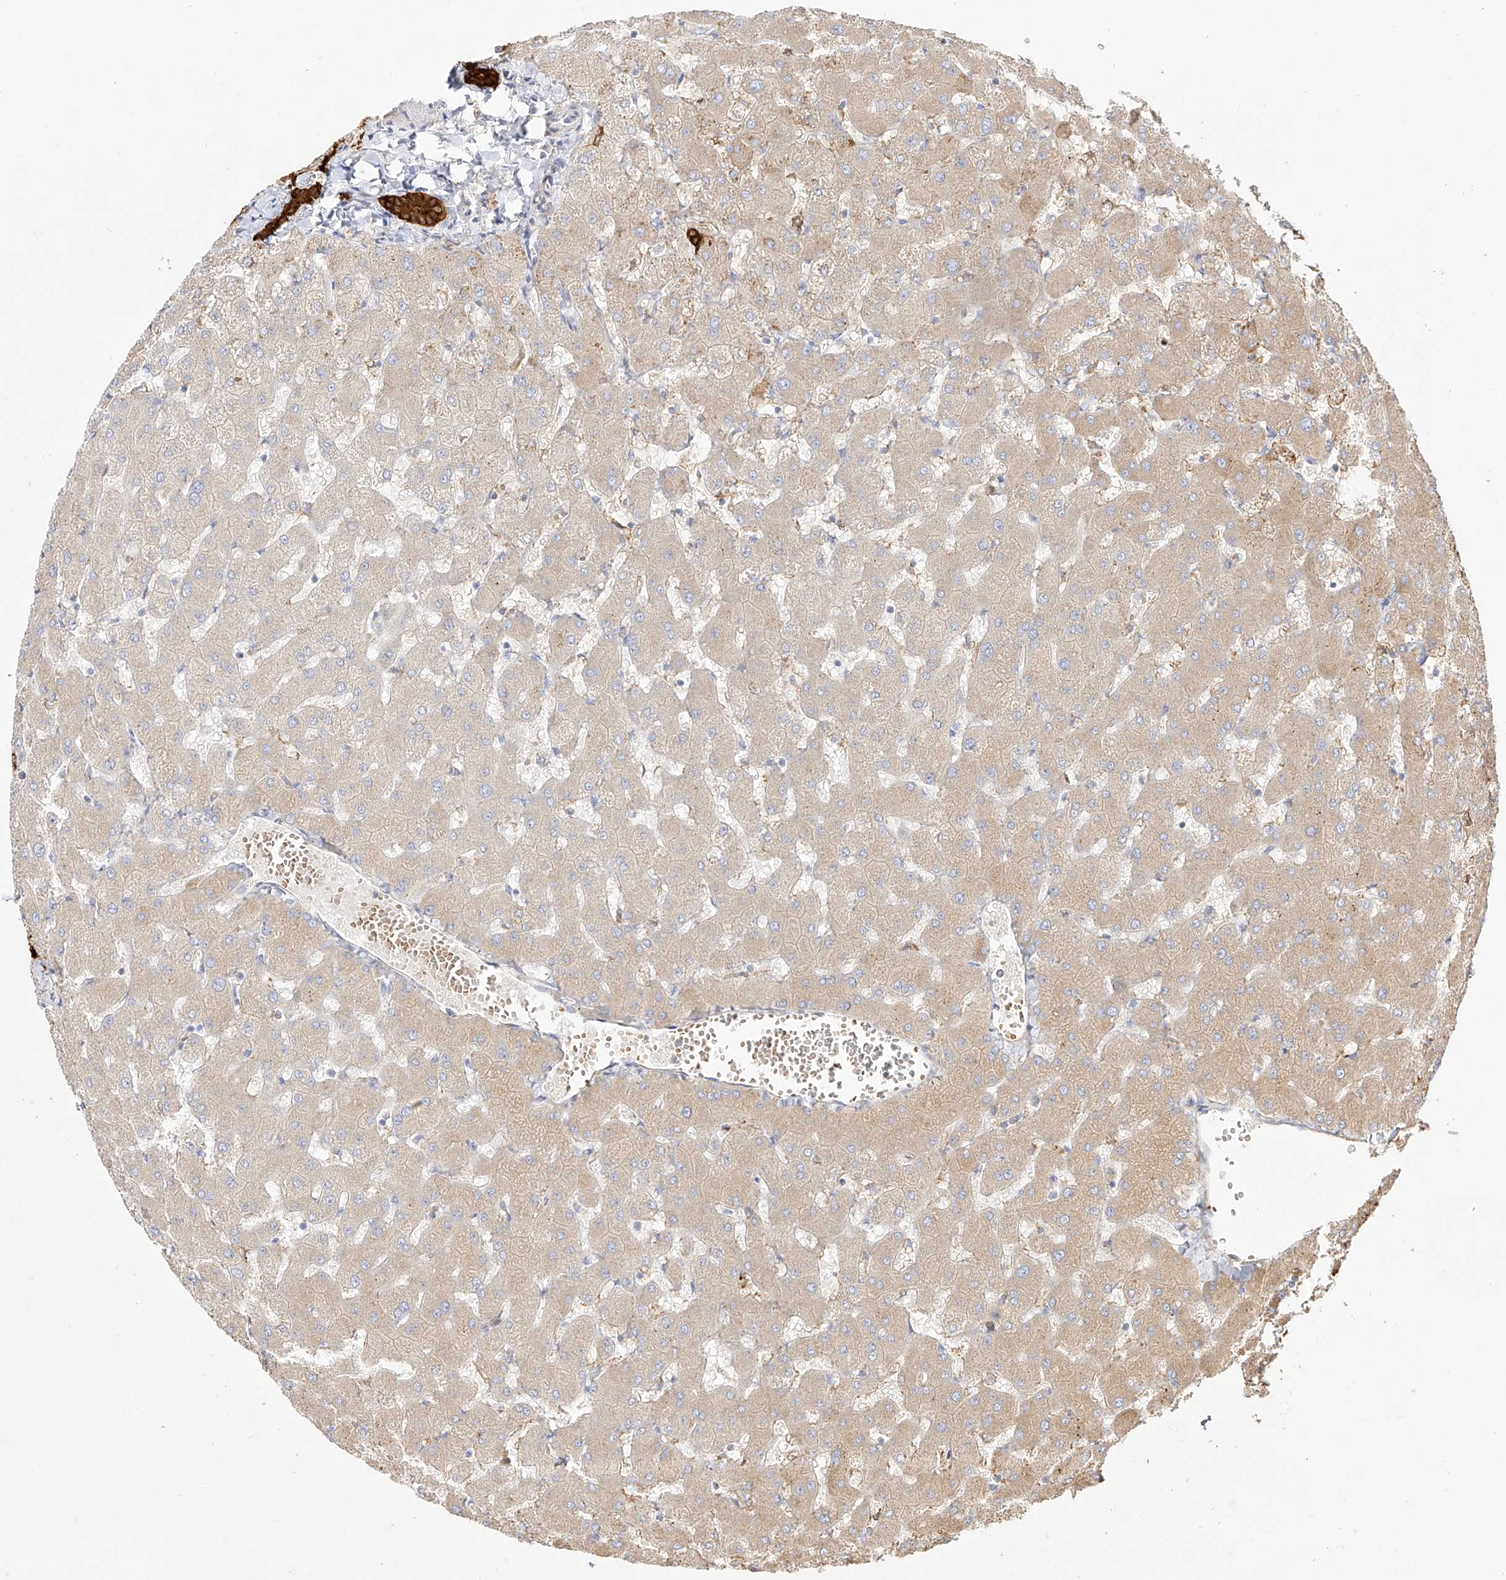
{"staining": {"intensity": "strong", "quantity": ">75%", "location": "cytoplasmic/membranous"}, "tissue": "liver", "cell_type": "Cholangiocytes", "image_type": "normal", "snomed": [{"axis": "morphology", "description": "Normal tissue, NOS"}, {"axis": "topography", "description": "Liver"}], "caption": "This is an image of immunohistochemistry (IHC) staining of unremarkable liver, which shows strong expression in the cytoplasmic/membranous of cholangiocytes.", "gene": "ZGRF1", "patient": {"sex": "female", "age": 63}}